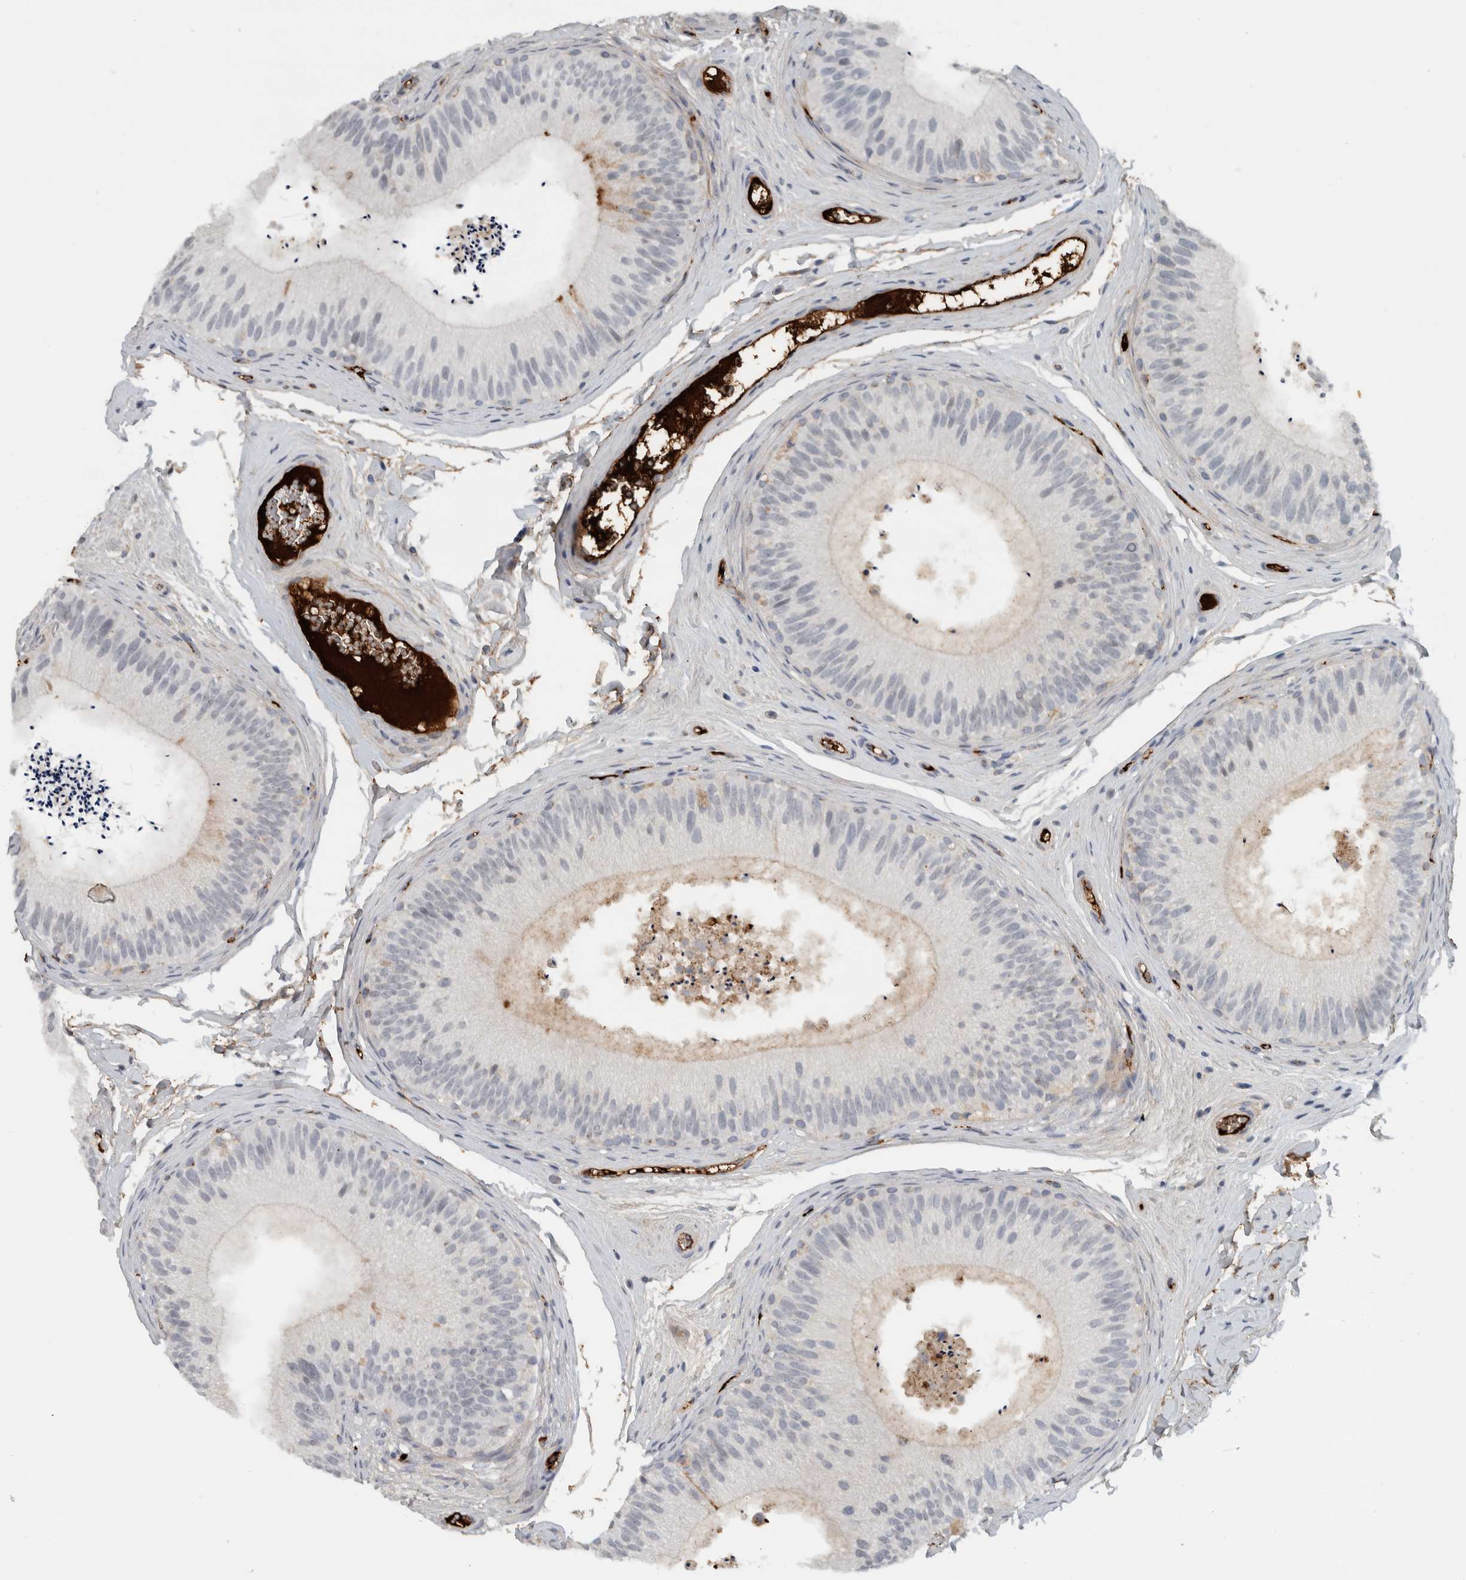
{"staining": {"intensity": "moderate", "quantity": "<25%", "location": "cytoplasmic/membranous"}, "tissue": "epididymis", "cell_type": "Glandular cells", "image_type": "normal", "snomed": [{"axis": "morphology", "description": "Normal tissue, NOS"}, {"axis": "topography", "description": "Epididymis"}], "caption": "Epididymis stained with a brown dye shows moderate cytoplasmic/membranous positive expression in about <25% of glandular cells.", "gene": "FN1", "patient": {"sex": "male", "age": 45}}